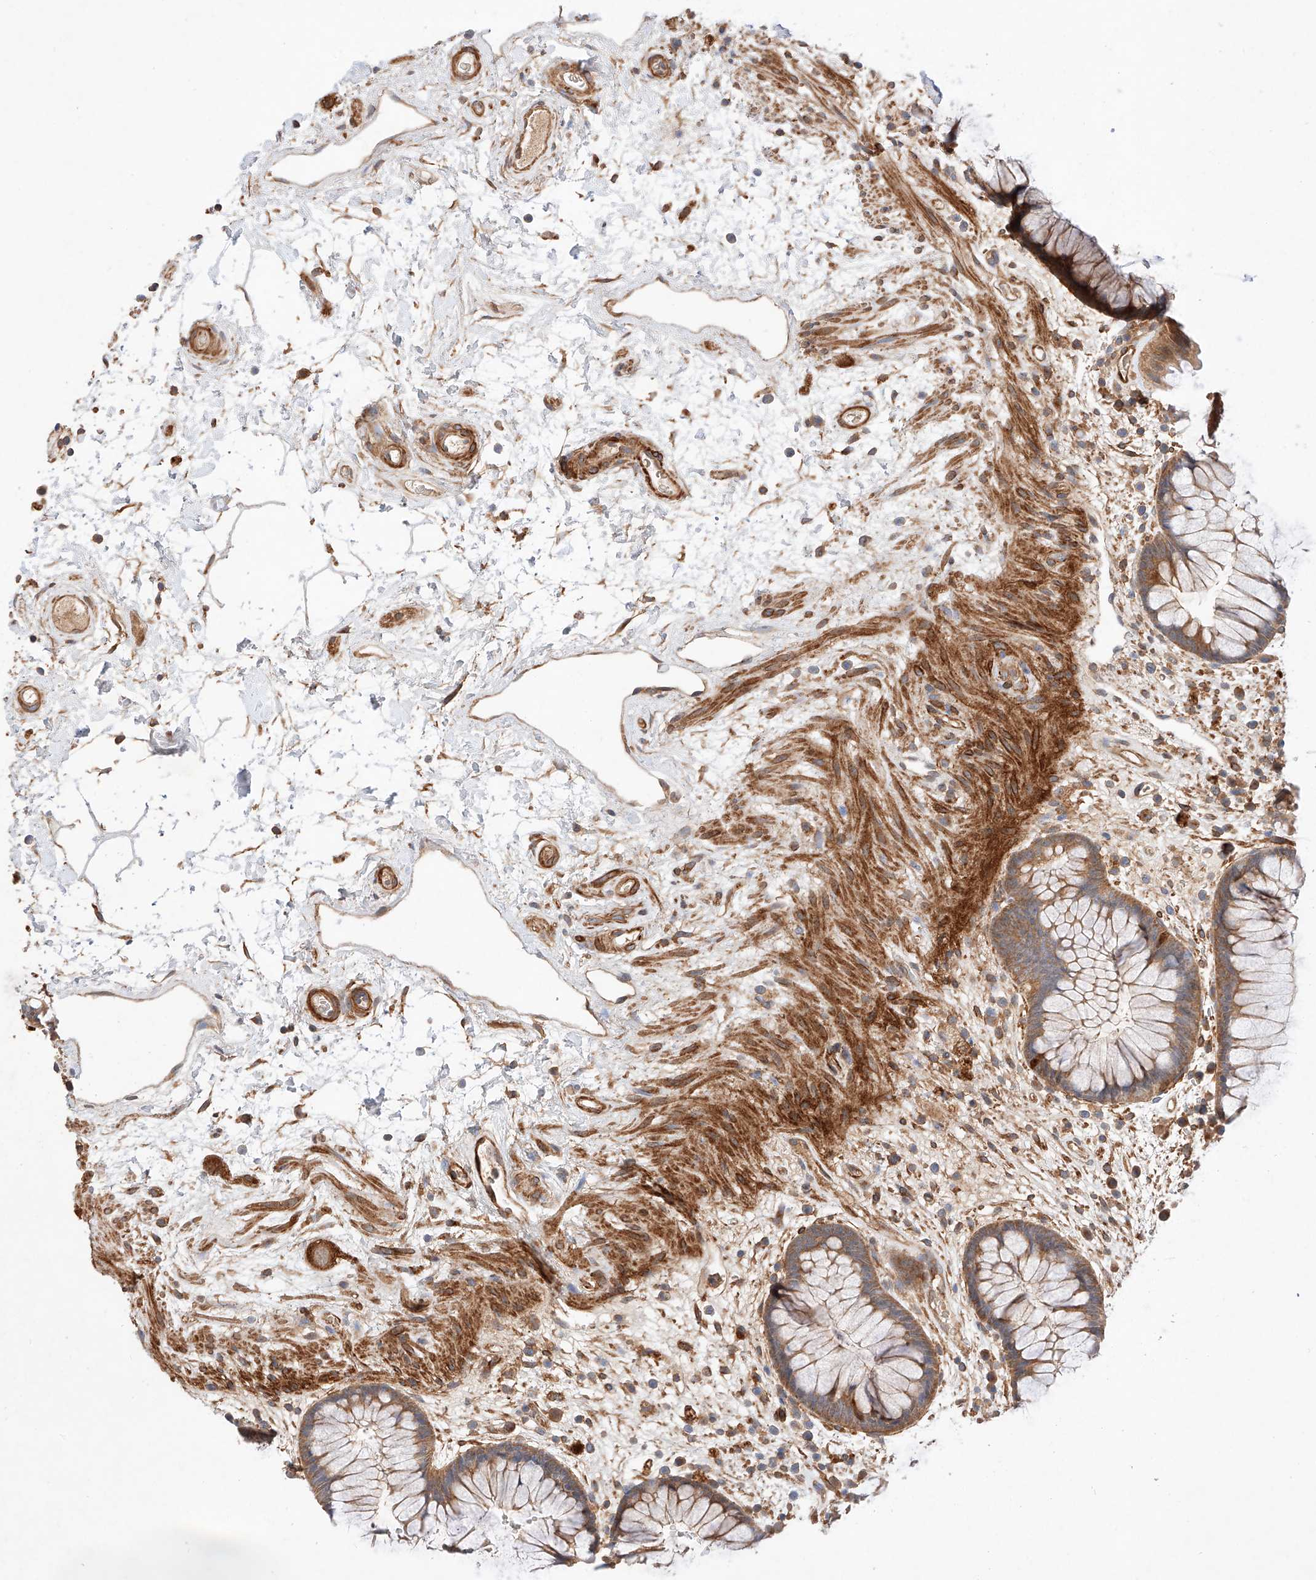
{"staining": {"intensity": "moderate", "quantity": ">75%", "location": "cytoplasmic/membranous"}, "tissue": "rectum", "cell_type": "Glandular cells", "image_type": "normal", "snomed": [{"axis": "morphology", "description": "Normal tissue, NOS"}, {"axis": "topography", "description": "Rectum"}], "caption": "Rectum stained for a protein displays moderate cytoplasmic/membranous positivity in glandular cells. (DAB IHC with brightfield microscopy, high magnification).", "gene": "RAB23", "patient": {"sex": "male", "age": 51}}